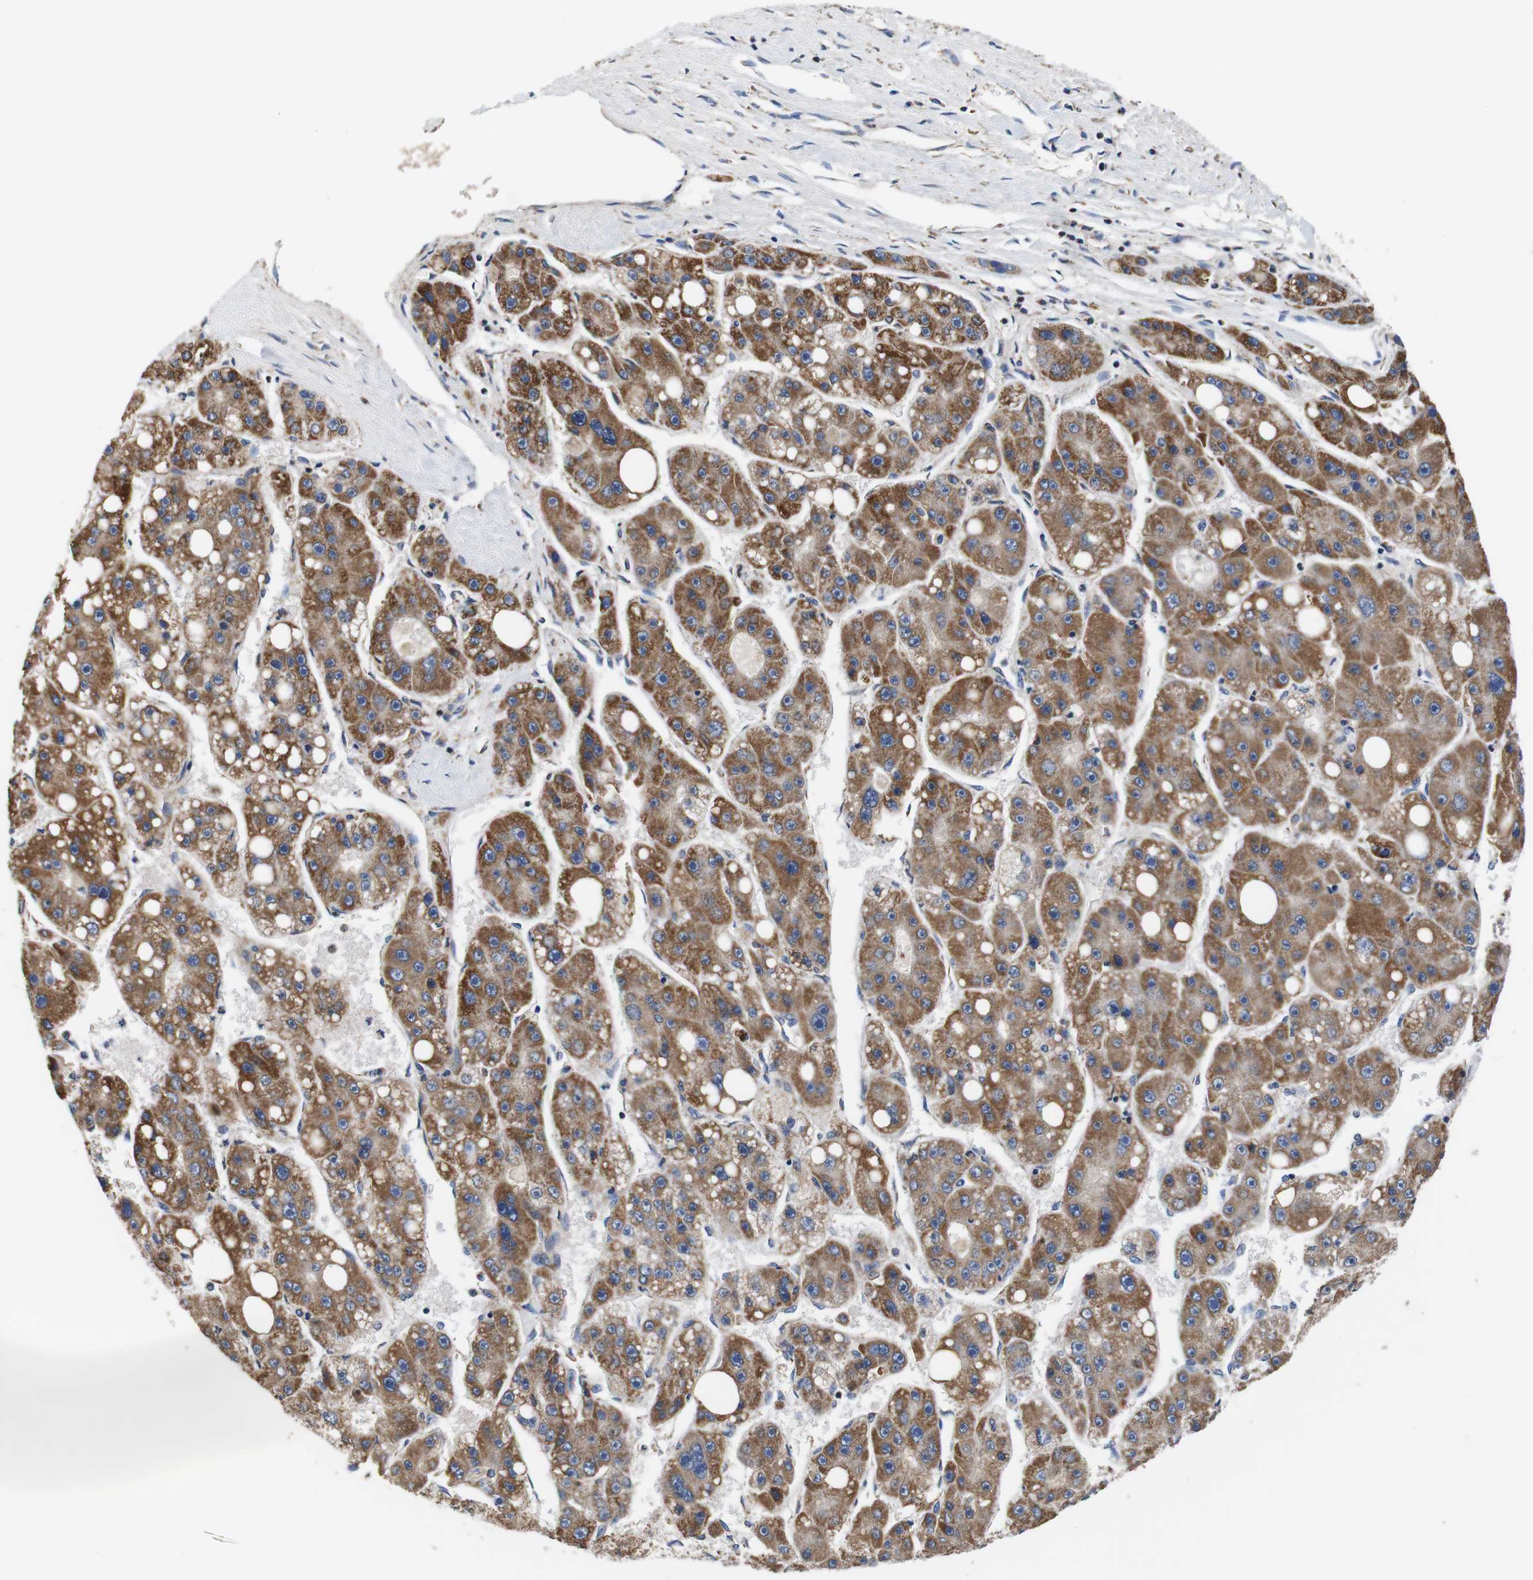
{"staining": {"intensity": "moderate", "quantity": ">75%", "location": "cytoplasmic/membranous"}, "tissue": "liver cancer", "cell_type": "Tumor cells", "image_type": "cancer", "snomed": [{"axis": "morphology", "description": "Carcinoma, Hepatocellular, NOS"}, {"axis": "topography", "description": "Liver"}], "caption": "Immunohistochemistry (IHC) staining of liver cancer (hepatocellular carcinoma), which demonstrates medium levels of moderate cytoplasmic/membranous expression in approximately >75% of tumor cells indicating moderate cytoplasmic/membranous protein staining. The staining was performed using DAB (3,3'-diaminobenzidine) (brown) for protein detection and nuclei were counterstained in hematoxylin (blue).", "gene": "LRP4", "patient": {"sex": "female", "age": 61}}